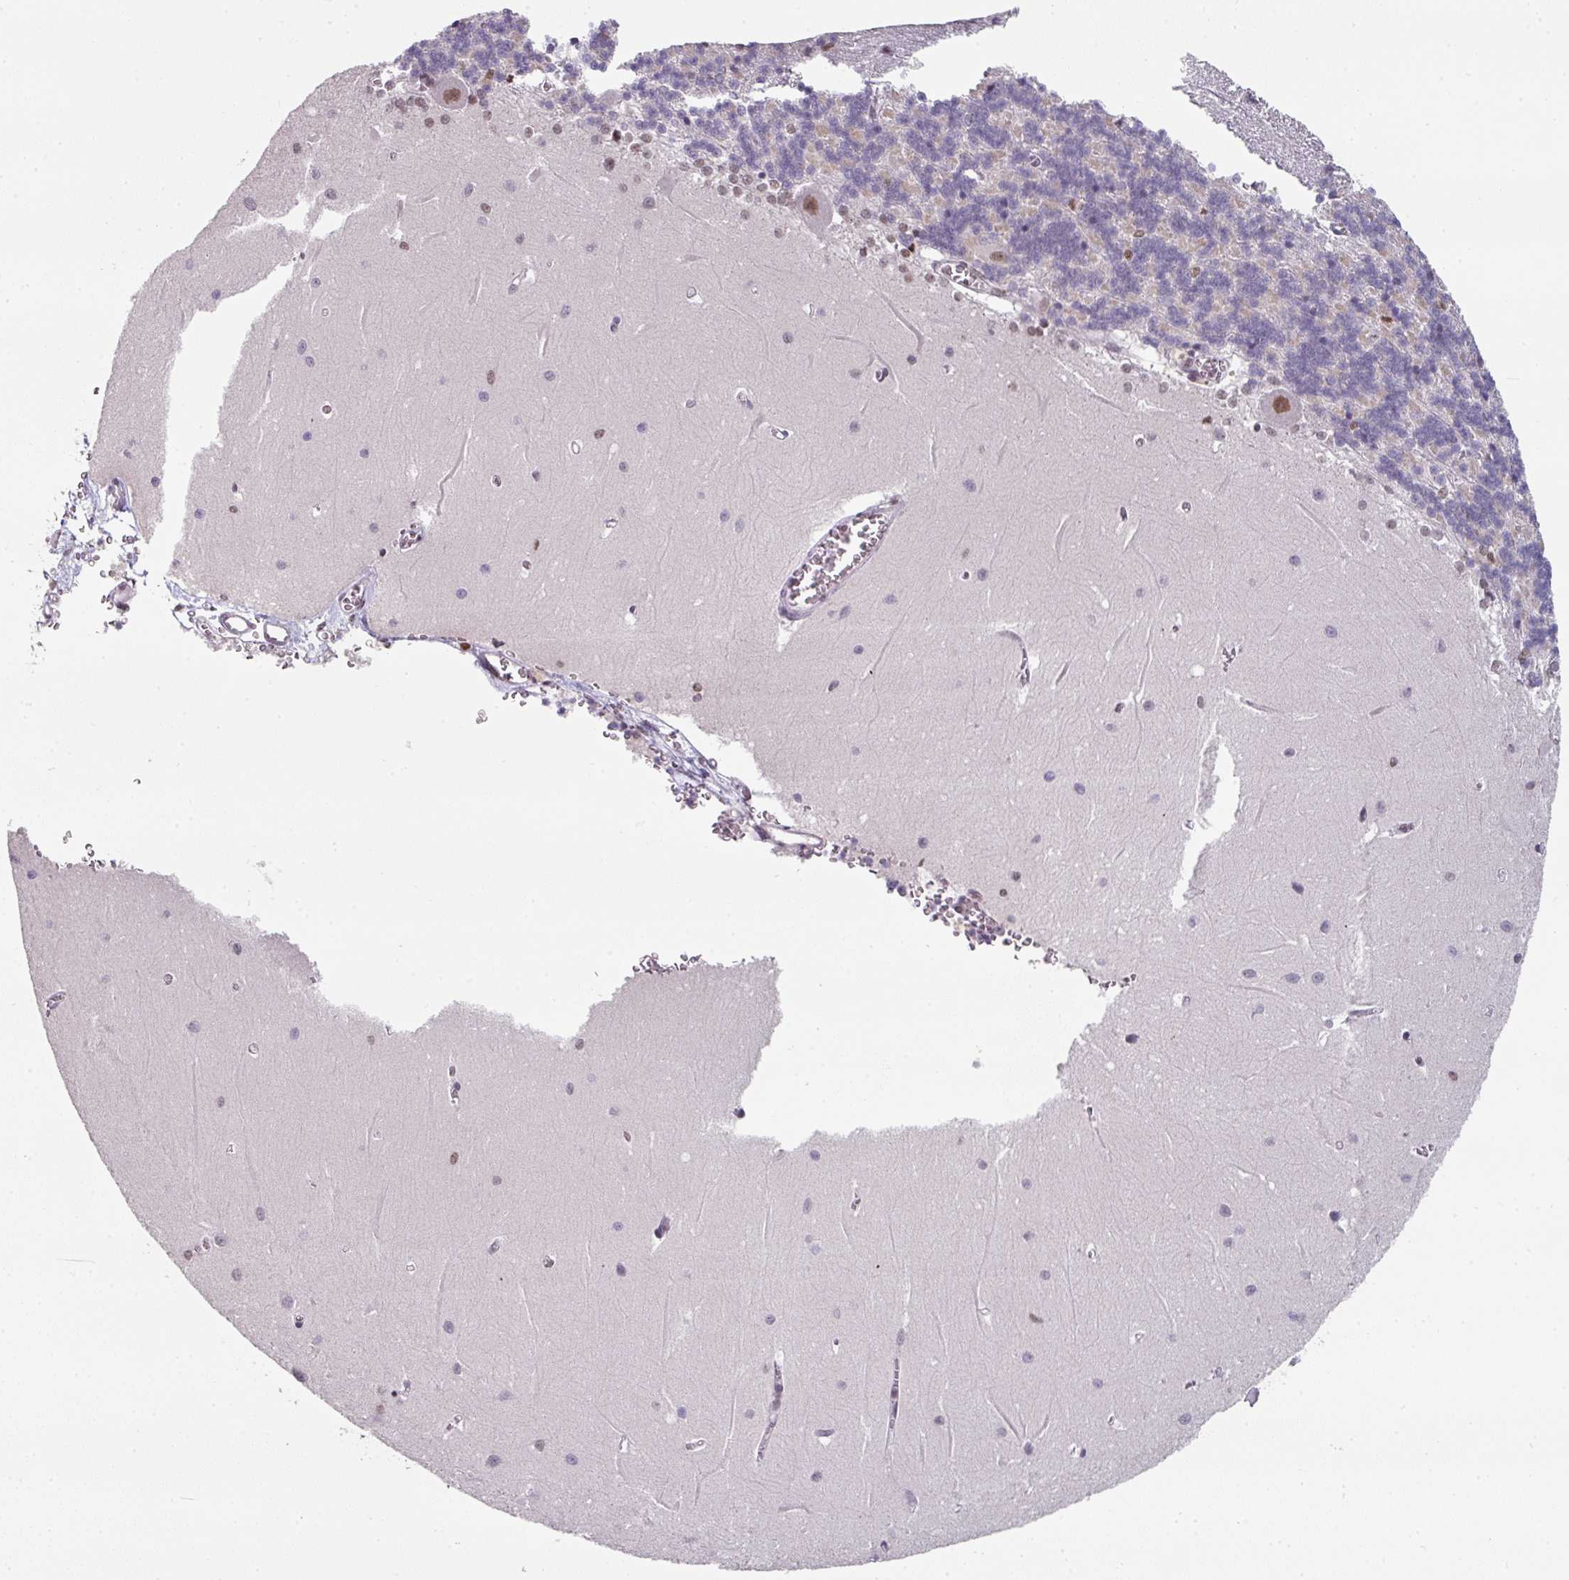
{"staining": {"intensity": "moderate", "quantity": "25%-75%", "location": "cytoplasmic/membranous,nuclear"}, "tissue": "cerebellum", "cell_type": "Cells in granular layer", "image_type": "normal", "snomed": [{"axis": "morphology", "description": "Normal tissue, NOS"}, {"axis": "topography", "description": "Cerebellum"}], "caption": "Cells in granular layer reveal medium levels of moderate cytoplasmic/membranous,nuclear positivity in approximately 25%-75% of cells in unremarkable cerebellum.", "gene": "ENSG00000283782", "patient": {"sex": "male", "age": 37}}